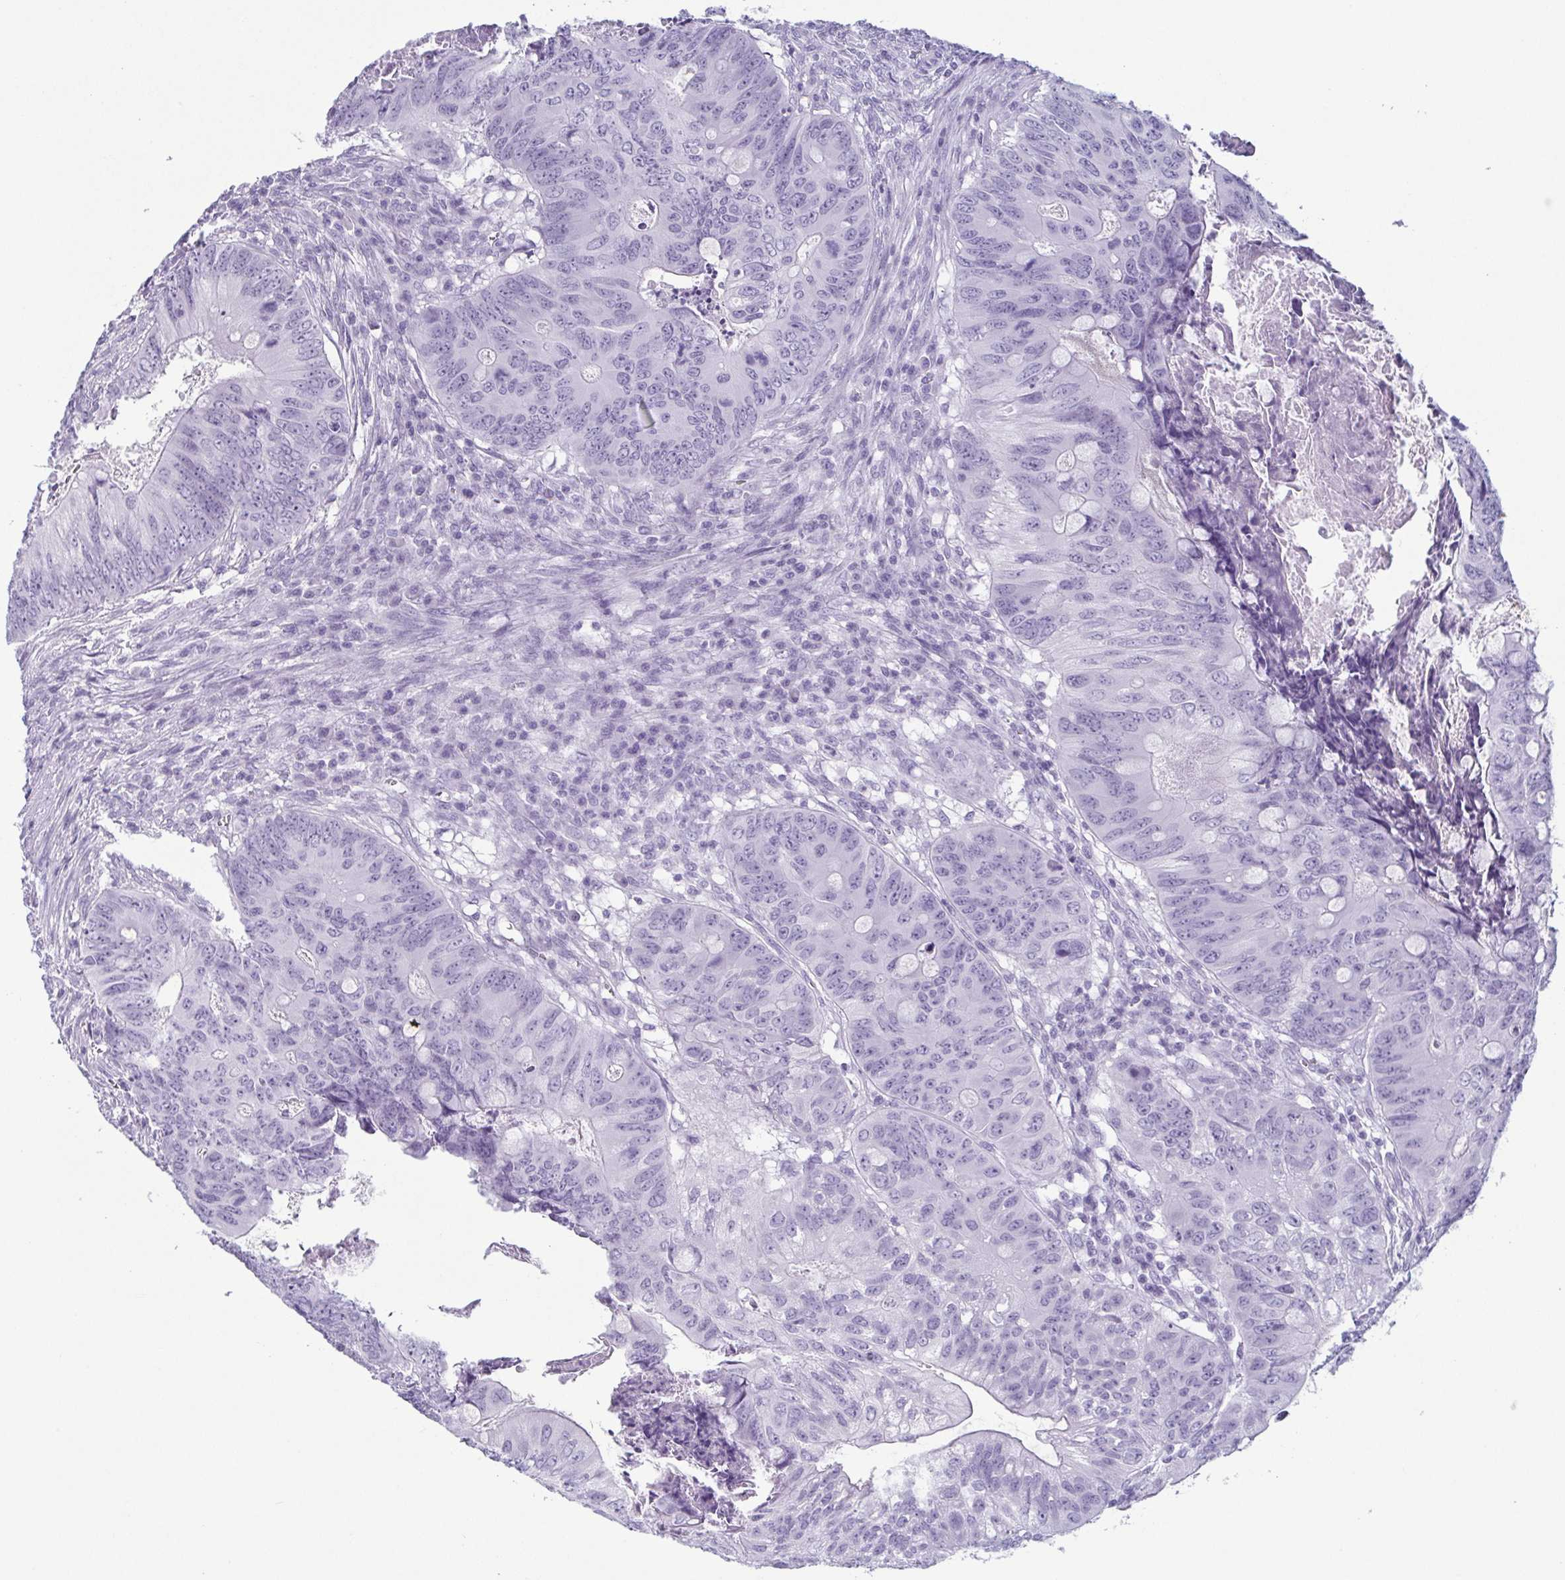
{"staining": {"intensity": "negative", "quantity": "none", "location": "none"}, "tissue": "colorectal cancer", "cell_type": "Tumor cells", "image_type": "cancer", "snomed": [{"axis": "morphology", "description": "Adenocarcinoma, NOS"}, {"axis": "topography", "description": "Colon"}], "caption": "Histopathology image shows no significant protein expression in tumor cells of colorectal cancer. Brightfield microscopy of immunohistochemistry stained with DAB (3,3'-diaminobenzidine) (brown) and hematoxylin (blue), captured at high magnification.", "gene": "KRT78", "patient": {"sex": "female", "age": 74}}